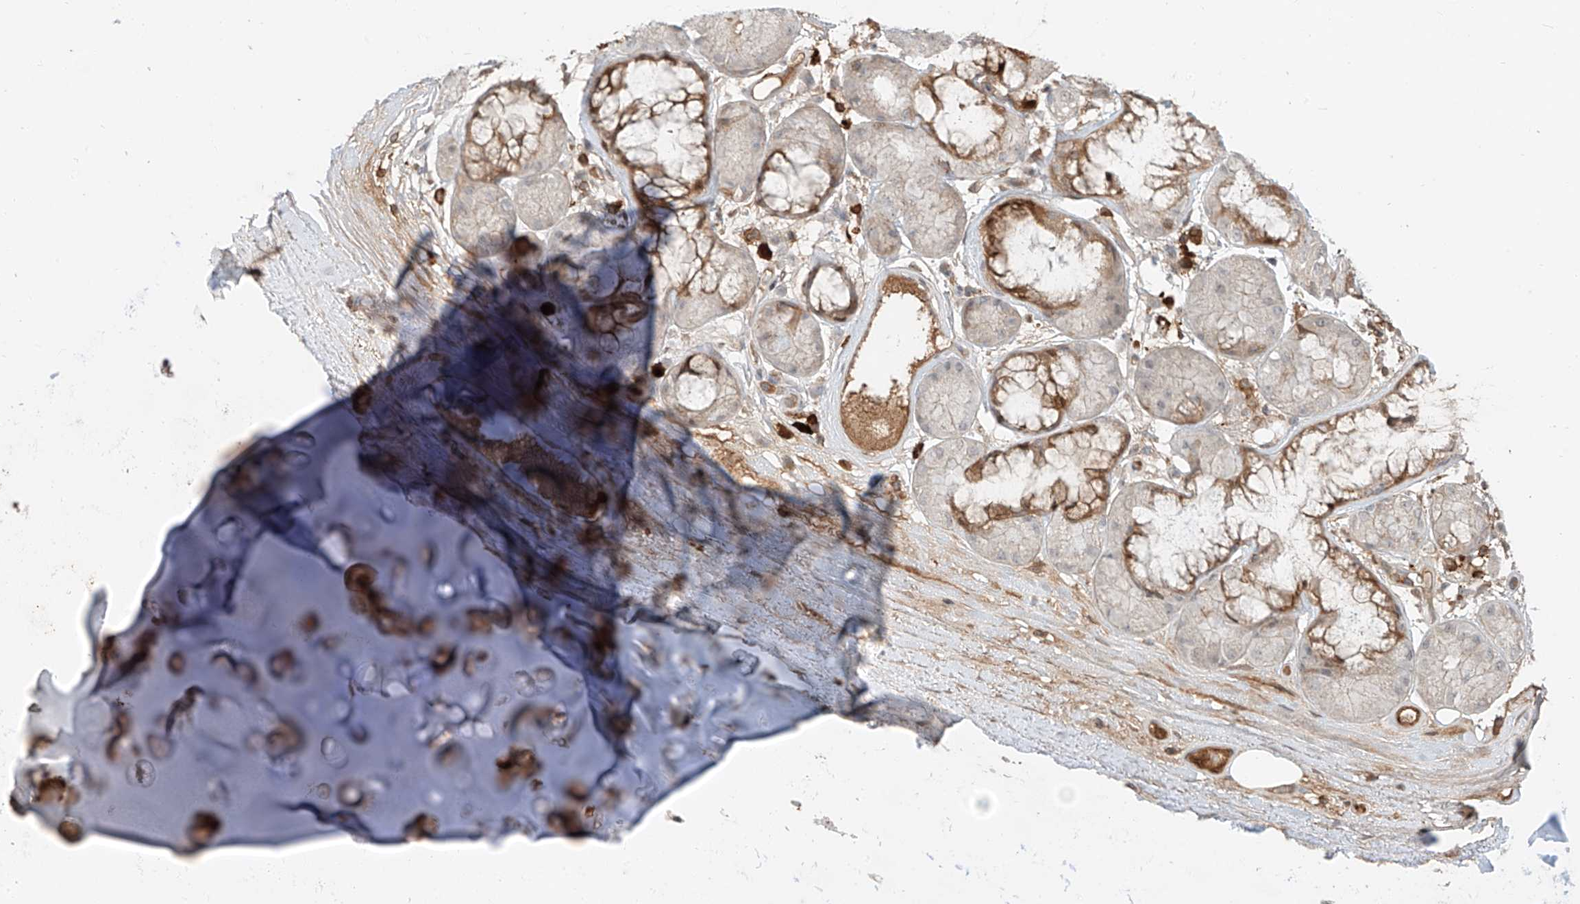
{"staining": {"intensity": "weak", "quantity": ">75%", "location": "cytoplasmic/membranous"}, "tissue": "adipose tissue", "cell_type": "Adipocytes", "image_type": "normal", "snomed": [{"axis": "morphology", "description": "Normal tissue, NOS"}, {"axis": "morphology", "description": "Squamous cell carcinoma, NOS"}, {"axis": "topography", "description": "Lymph node"}, {"axis": "topography", "description": "Bronchus"}, {"axis": "topography", "description": "Lung"}], "caption": "Adipocytes display low levels of weak cytoplasmic/membranous staining in about >75% of cells in unremarkable human adipose tissue.", "gene": "CEP162", "patient": {"sex": "male", "age": 66}}